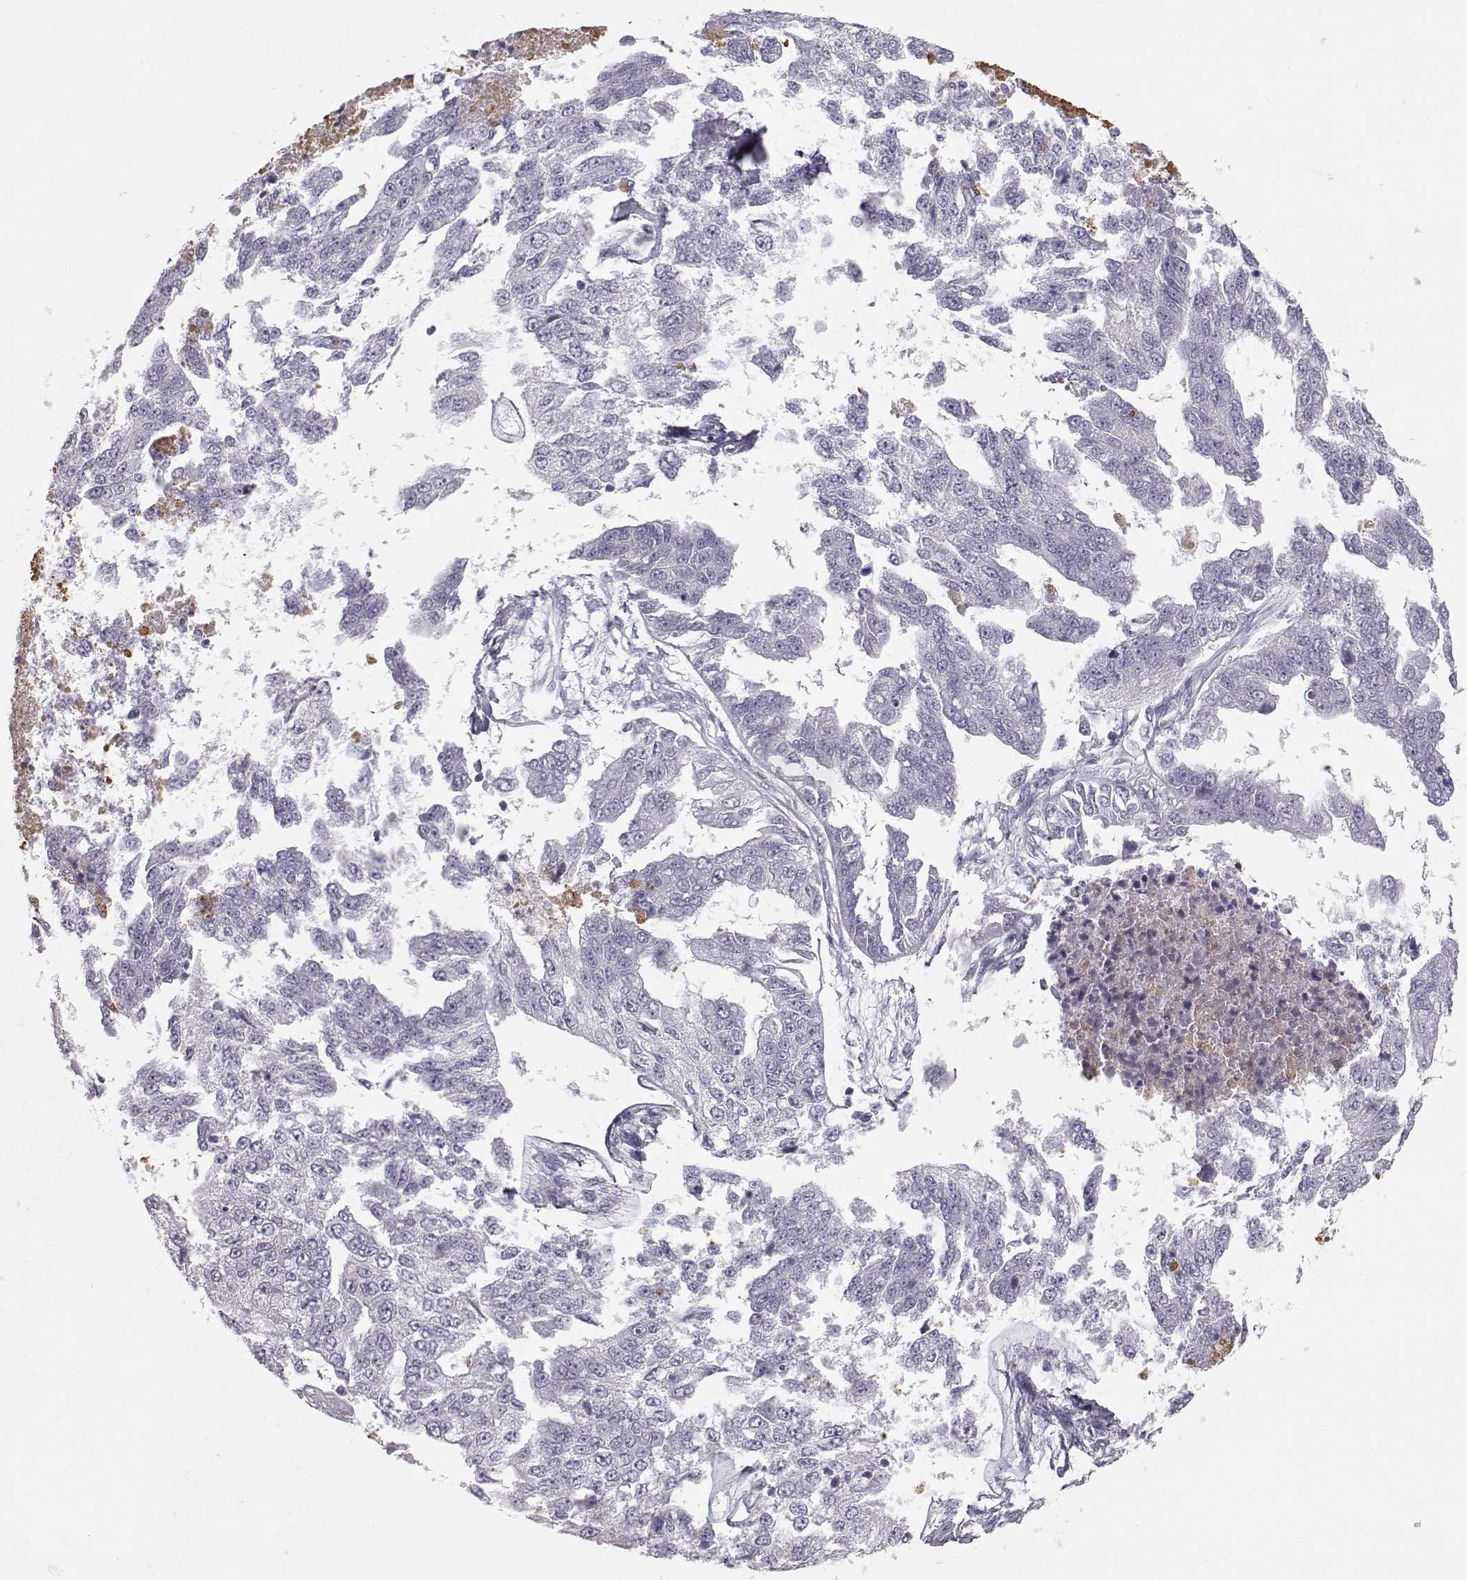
{"staining": {"intensity": "negative", "quantity": "none", "location": "none"}, "tissue": "ovarian cancer", "cell_type": "Tumor cells", "image_type": "cancer", "snomed": [{"axis": "morphology", "description": "Cystadenocarcinoma, serous, NOS"}, {"axis": "topography", "description": "Ovary"}], "caption": "The immunohistochemistry photomicrograph has no significant staining in tumor cells of ovarian cancer tissue.", "gene": "KRTAP16-1", "patient": {"sex": "female", "age": 58}}